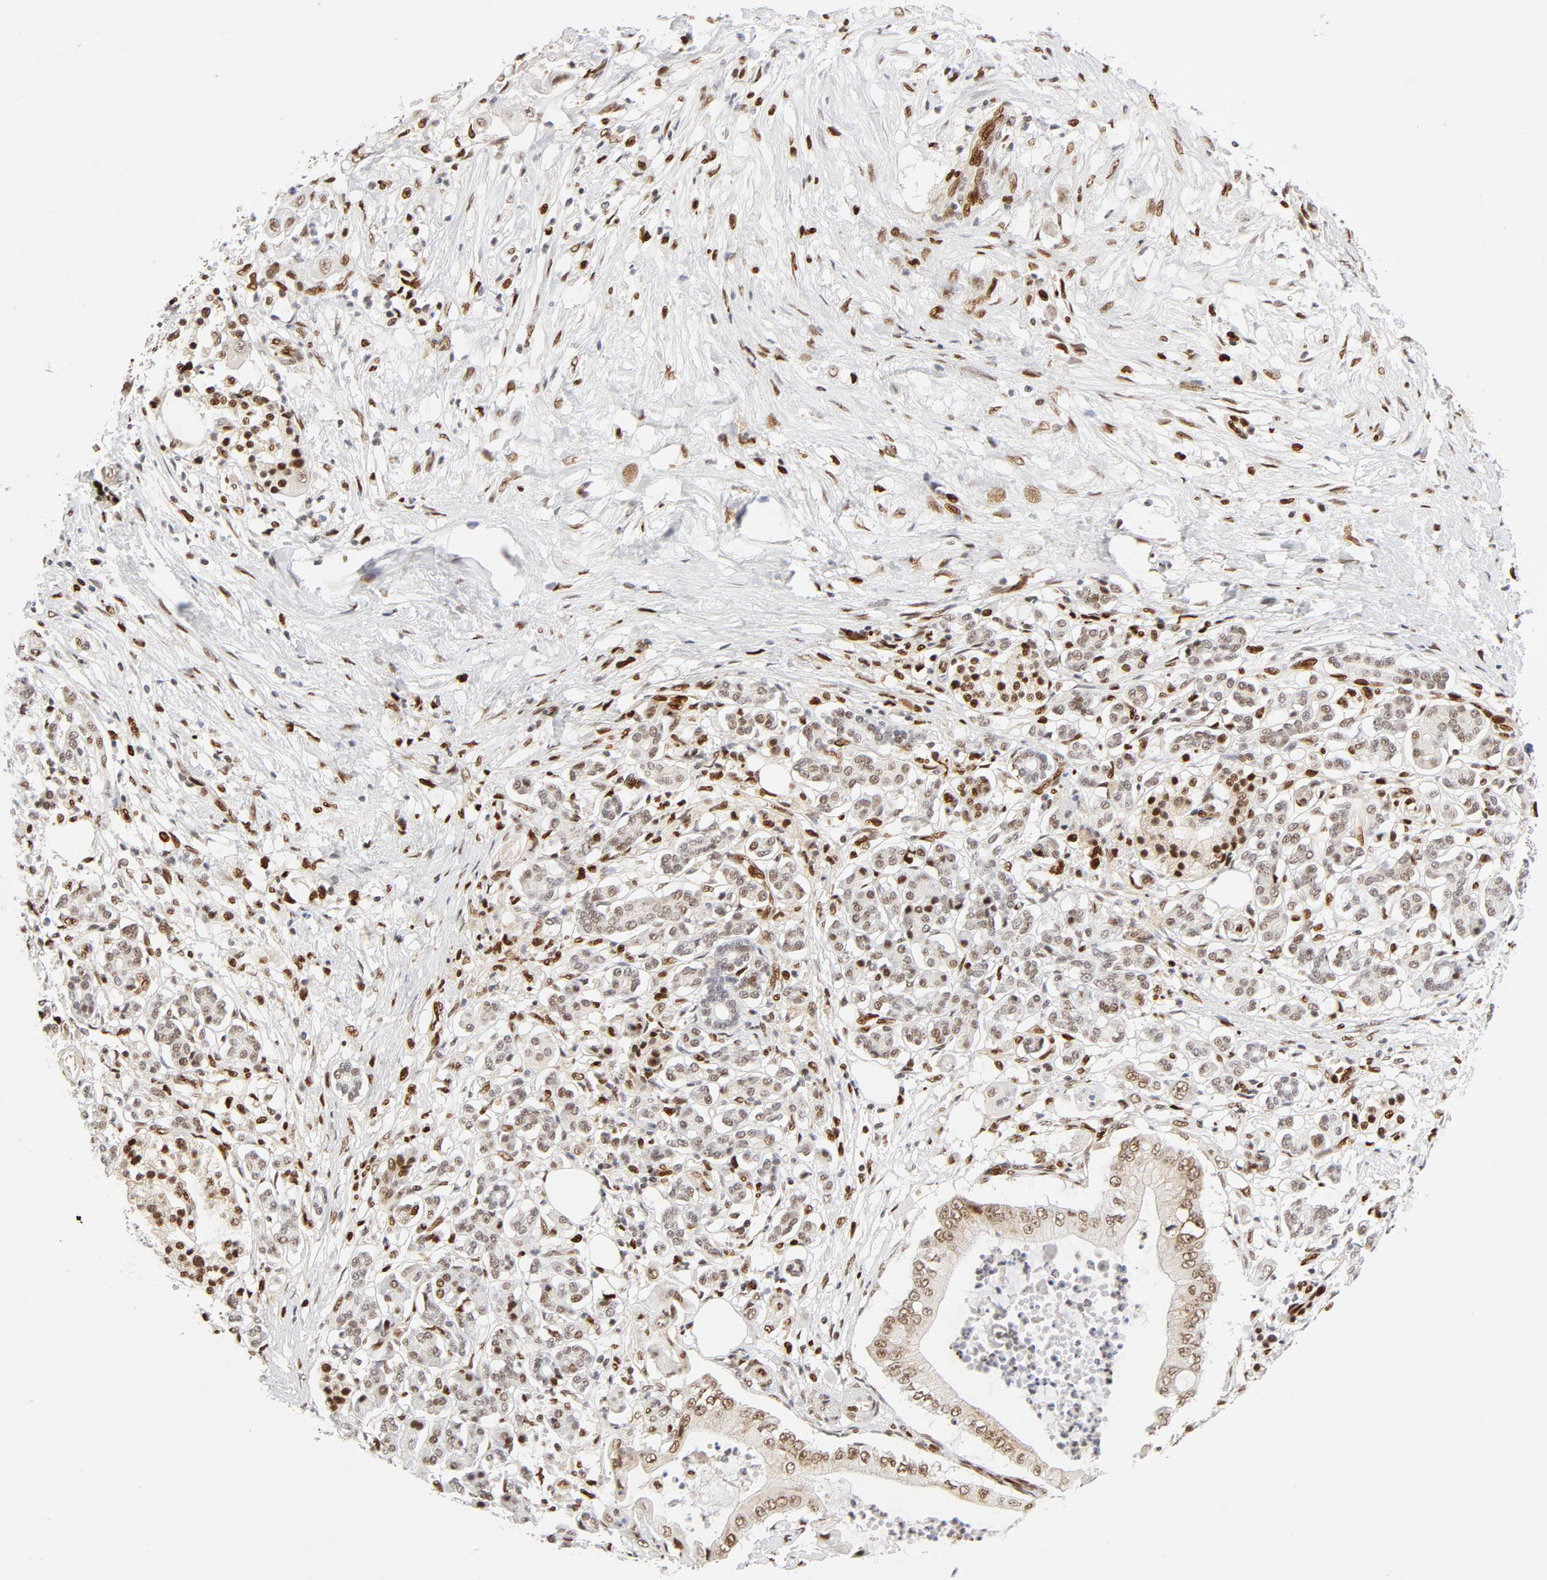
{"staining": {"intensity": "moderate", "quantity": ">75%", "location": "nuclear"}, "tissue": "pancreatic cancer", "cell_type": "Tumor cells", "image_type": "cancer", "snomed": [{"axis": "morphology", "description": "Adenocarcinoma, NOS"}, {"axis": "topography", "description": "Pancreas"}], "caption": "This is an image of IHC staining of pancreatic cancer, which shows moderate positivity in the nuclear of tumor cells.", "gene": "MEF2A", "patient": {"sex": "male", "age": 62}}